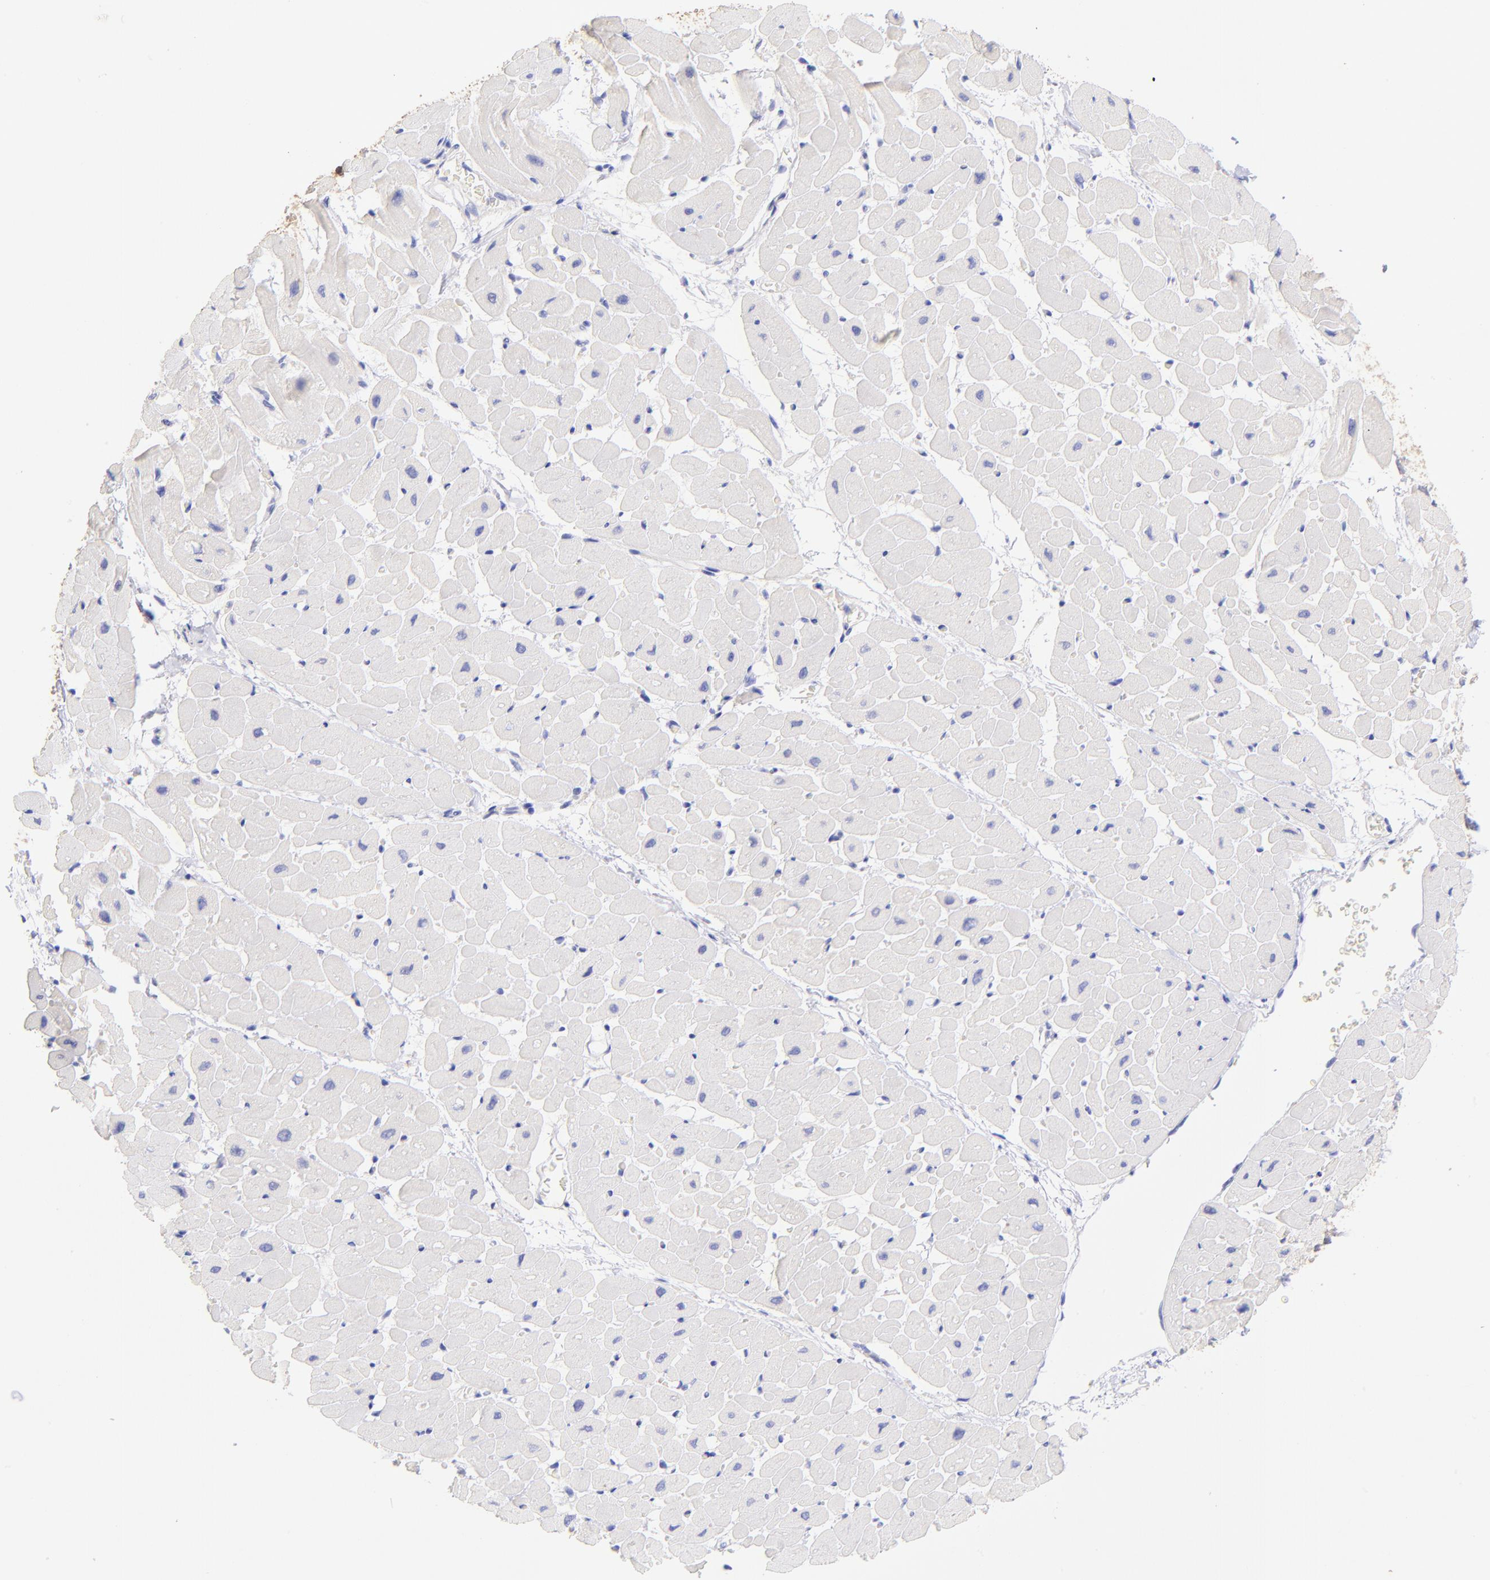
{"staining": {"intensity": "negative", "quantity": "none", "location": "none"}, "tissue": "heart muscle", "cell_type": "Cardiomyocytes", "image_type": "normal", "snomed": [{"axis": "morphology", "description": "Normal tissue, NOS"}, {"axis": "topography", "description": "Heart"}], "caption": "This is a image of IHC staining of unremarkable heart muscle, which shows no expression in cardiomyocytes. The staining was performed using DAB to visualize the protein expression in brown, while the nuclei were stained in blue with hematoxylin (Magnification: 20x).", "gene": "RAB3B", "patient": {"sex": "male", "age": 45}}